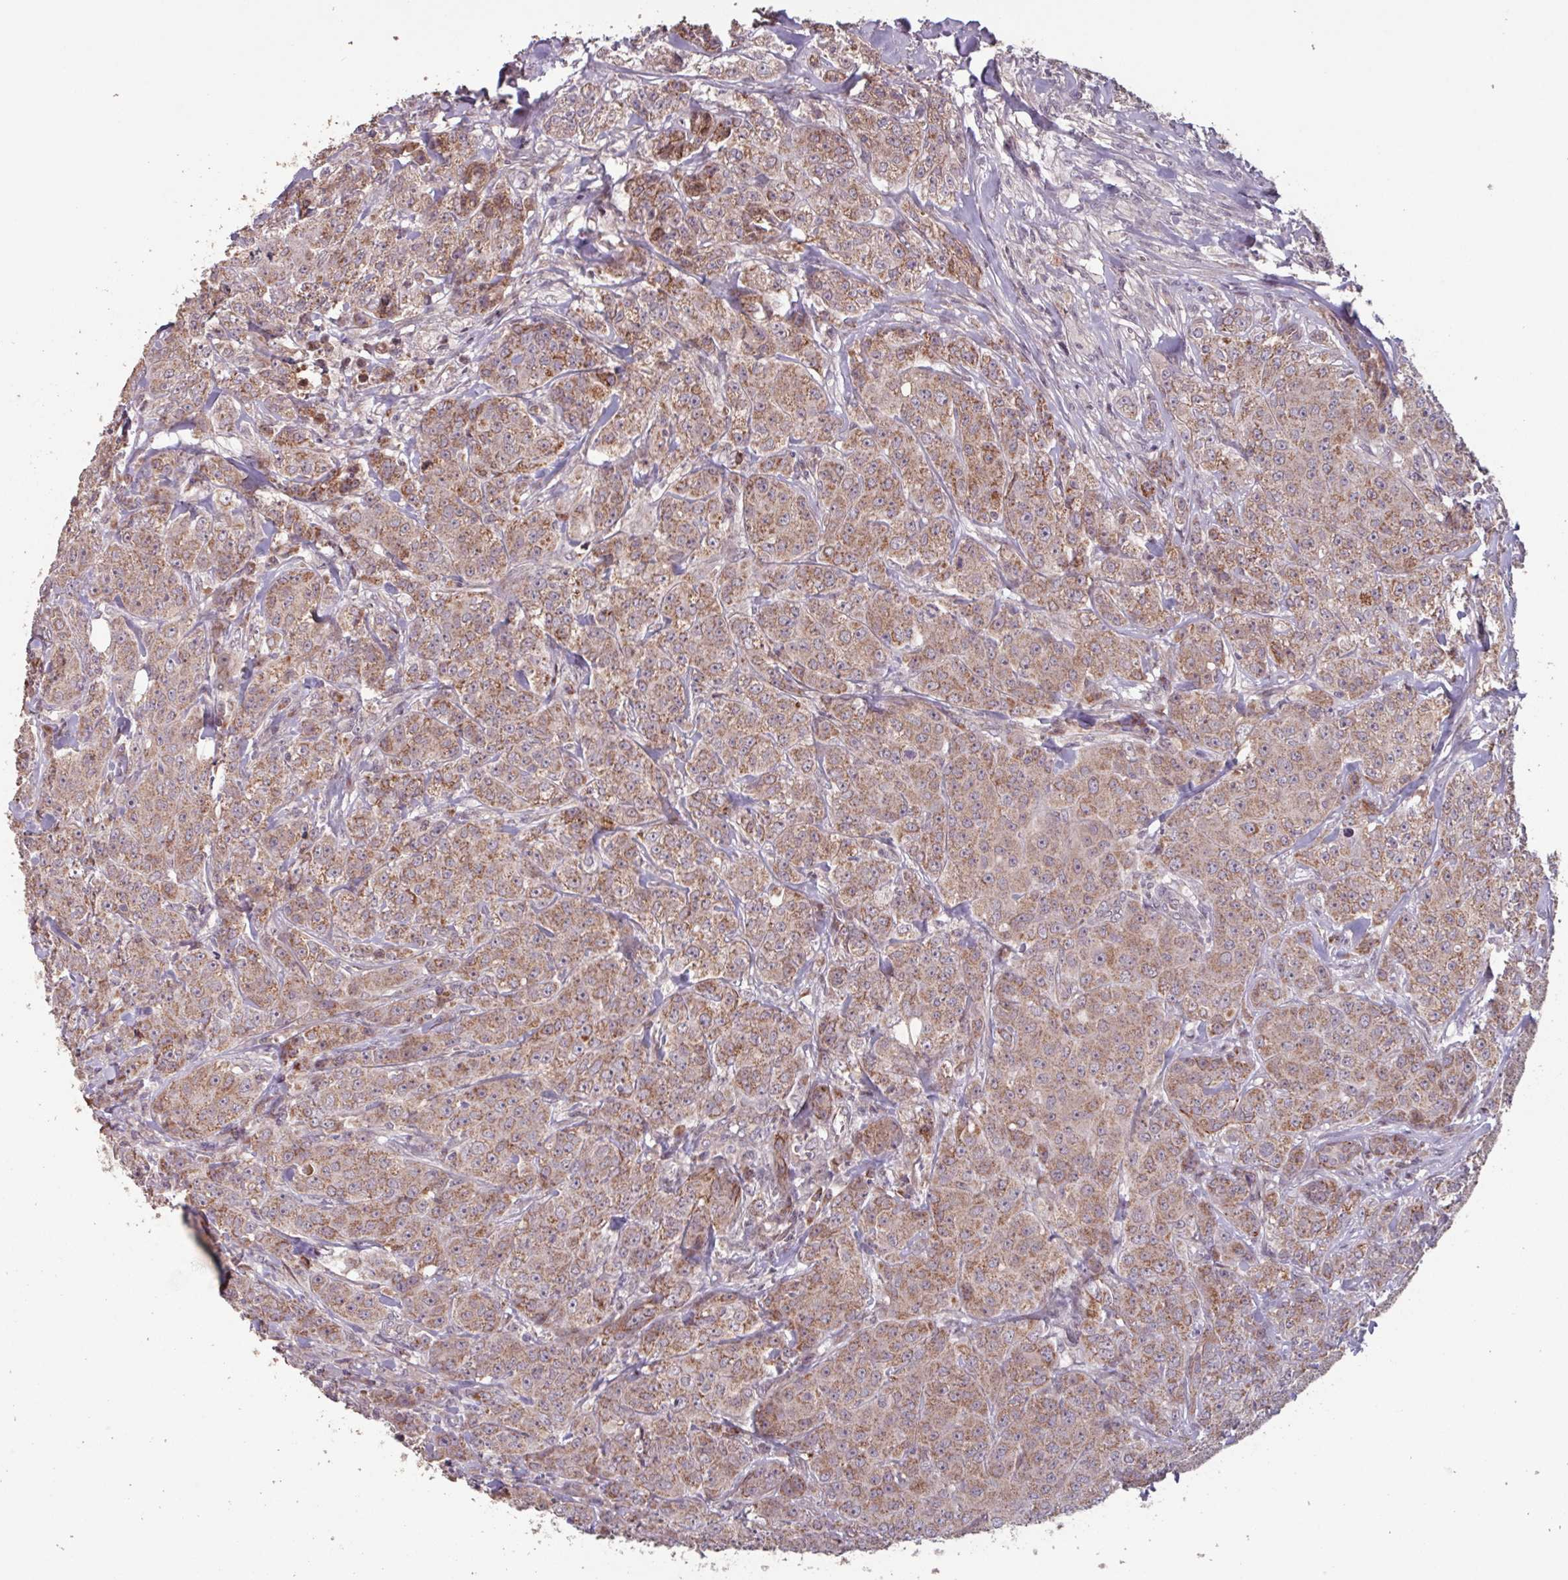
{"staining": {"intensity": "moderate", "quantity": ">75%", "location": "cytoplasmic/membranous"}, "tissue": "breast cancer", "cell_type": "Tumor cells", "image_type": "cancer", "snomed": [{"axis": "morphology", "description": "Duct carcinoma"}, {"axis": "topography", "description": "Breast"}], "caption": "Protein analysis of infiltrating ductal carcinoma (breast) tissue exhibits moderate cytoplasmic/membranous staining in approximately >75% of tumor cells.", "gene": "TMEM88", "patient": {"sex": "female", "age": 43}}